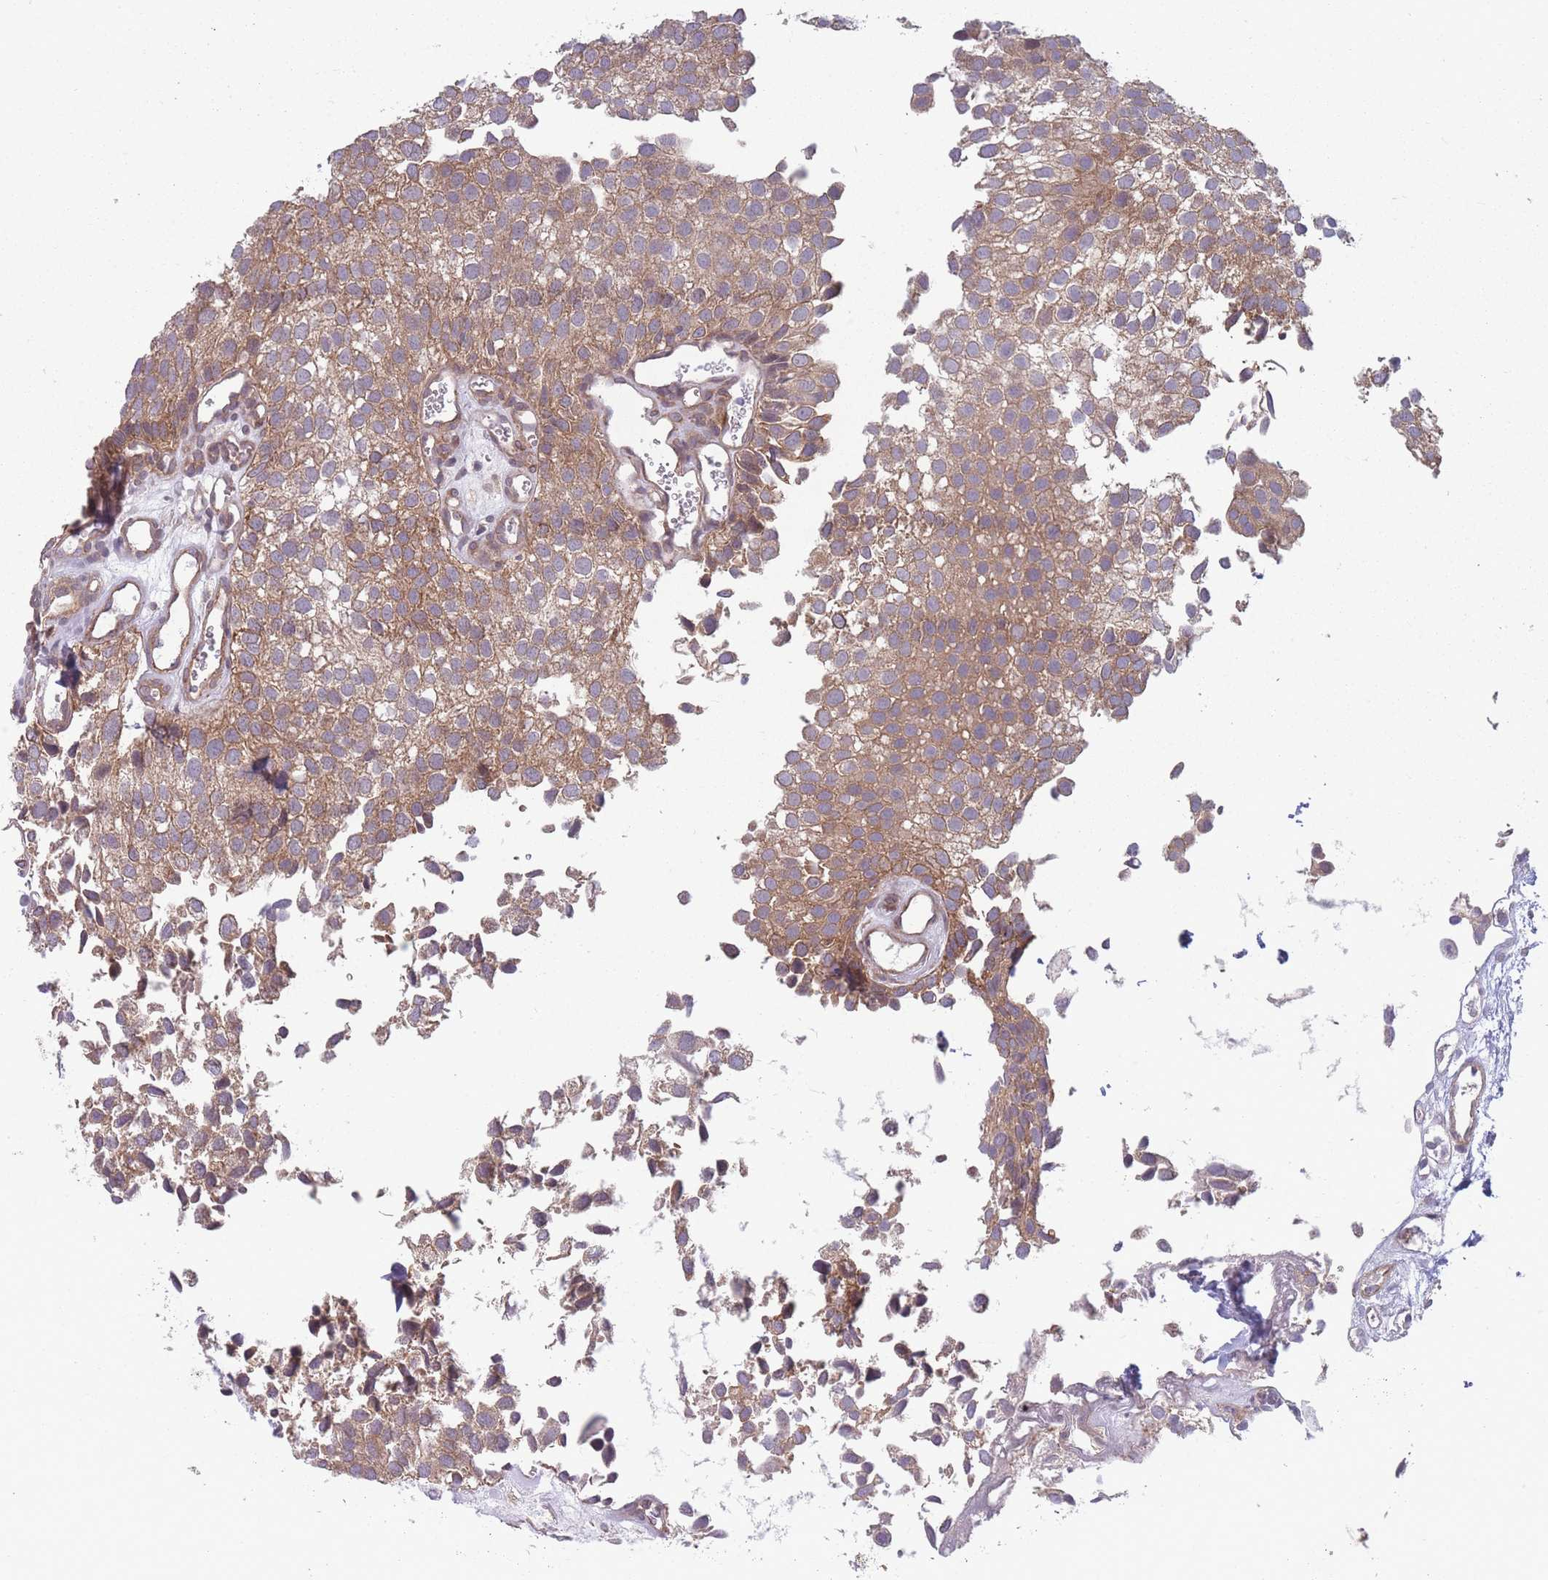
{"staining": {"intensity": "moderate", "quantity": ">75%", "location": "cytoplasmic/membranous"}, "tissue": "urothelial cancer", "cell_type": "Tumor cells", "image_type": "cancer", "snomed": [{"axis": "morphology", "description": "Urothelial carcinoma, Low grade"}, {"axis": "topography", "description": "Urinary bladder"}], "caption": "This is an image of immunohistochemistry (IHC) staining of urothelial cancer, which shows moderate staining in the cytoplasmic/membranous of tumor cells.", "gene": "VRK2", "patient": {"sex": "male", "age": 88}}